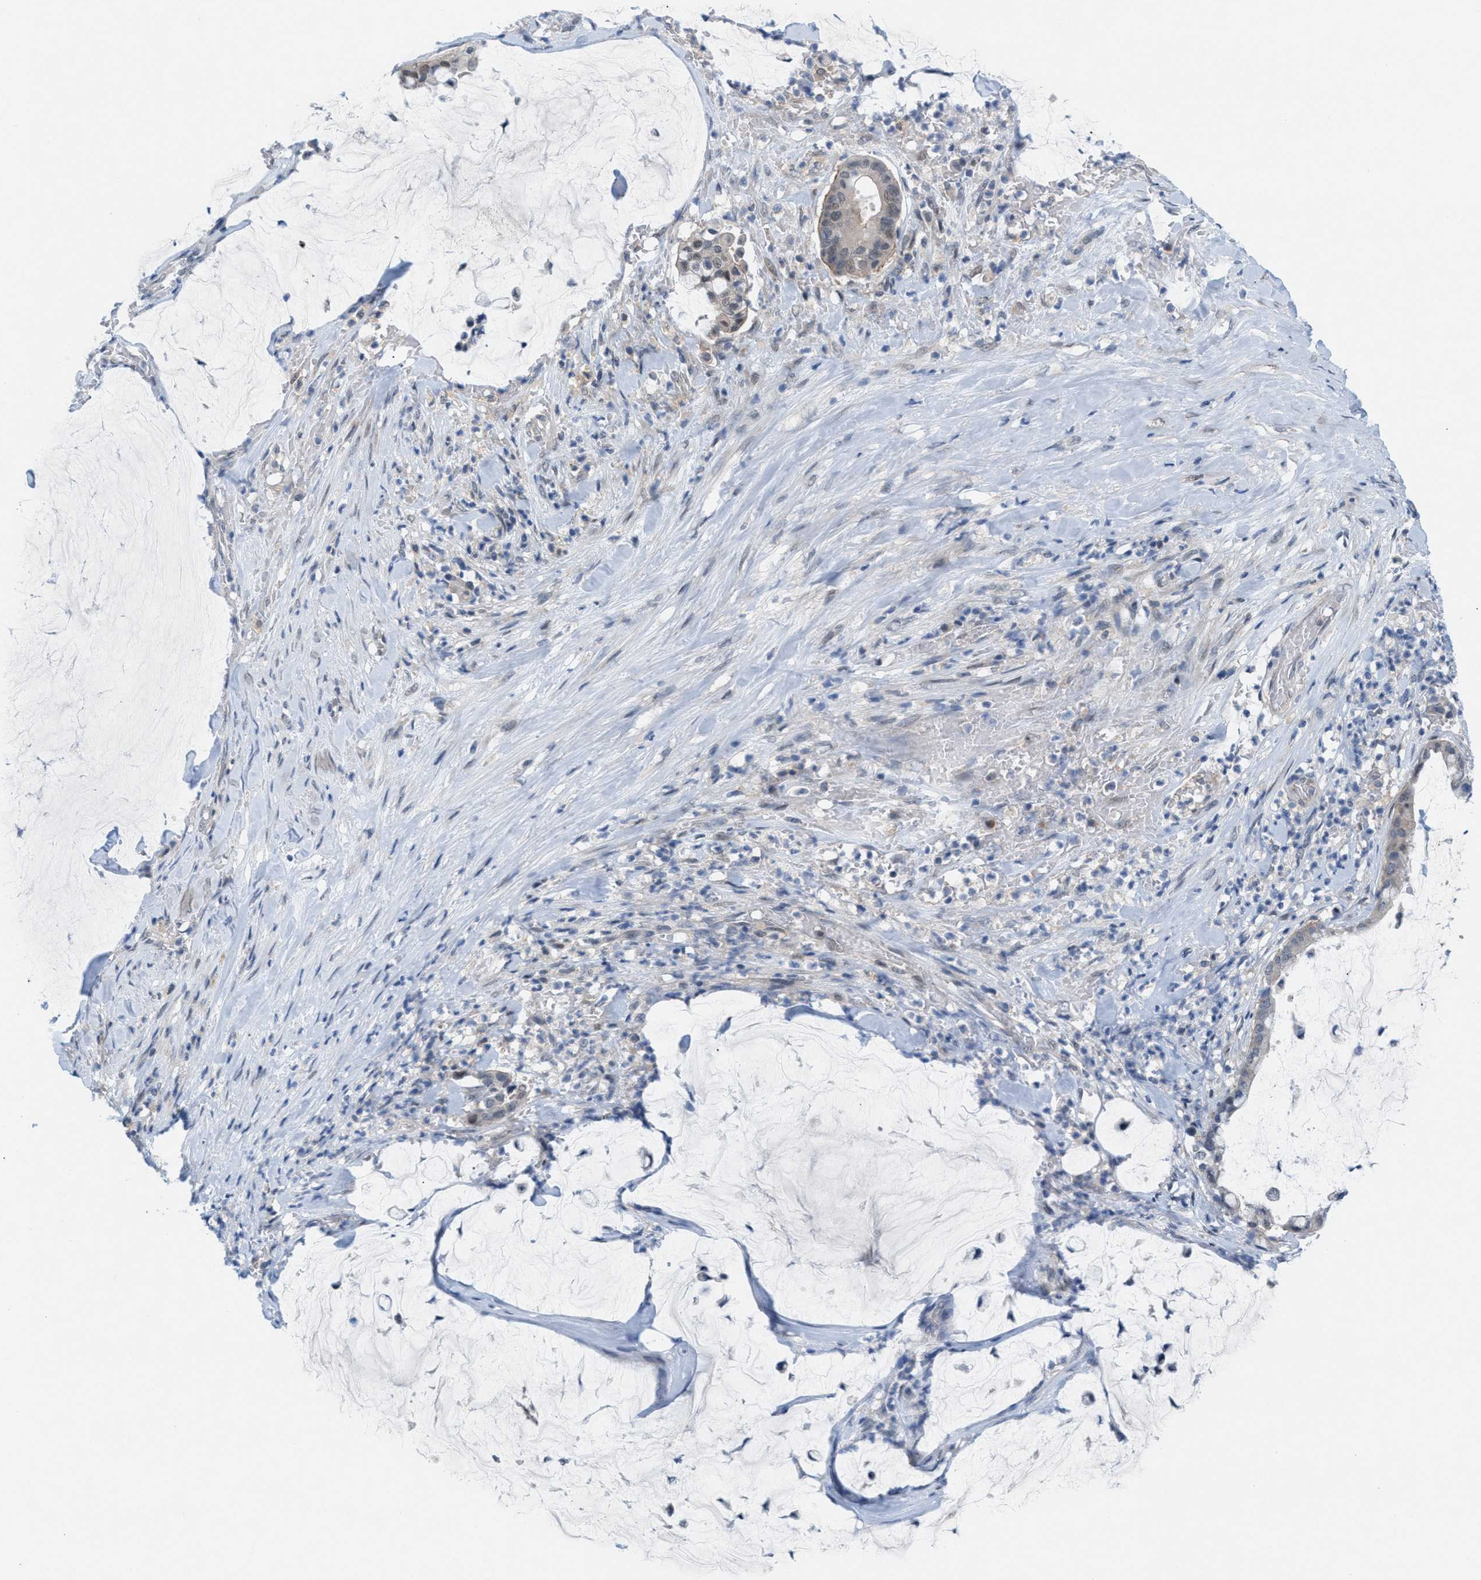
{"staining": {"intensity": "weak", "quantity": "<25%", "location": "cytoplasmic/membranous"}, "tissue": "pancreatic cancer", "cell_type": "Tumor cells", "image_type": "cancer", "snomed": [{"axis": "morphology", "description": "Adenocarcinoma, NOS"}, {"axis": "topography", "description": "Pancreas"}], "caption": "This micrograph is of pancreatic cancer stained with IHC to label a protein in brown with the nuclei are counter-stained blue. There is no positivity in tumor cells.", "gene": "WIPI2", "patient": {"sex": "male", "age": 41}}